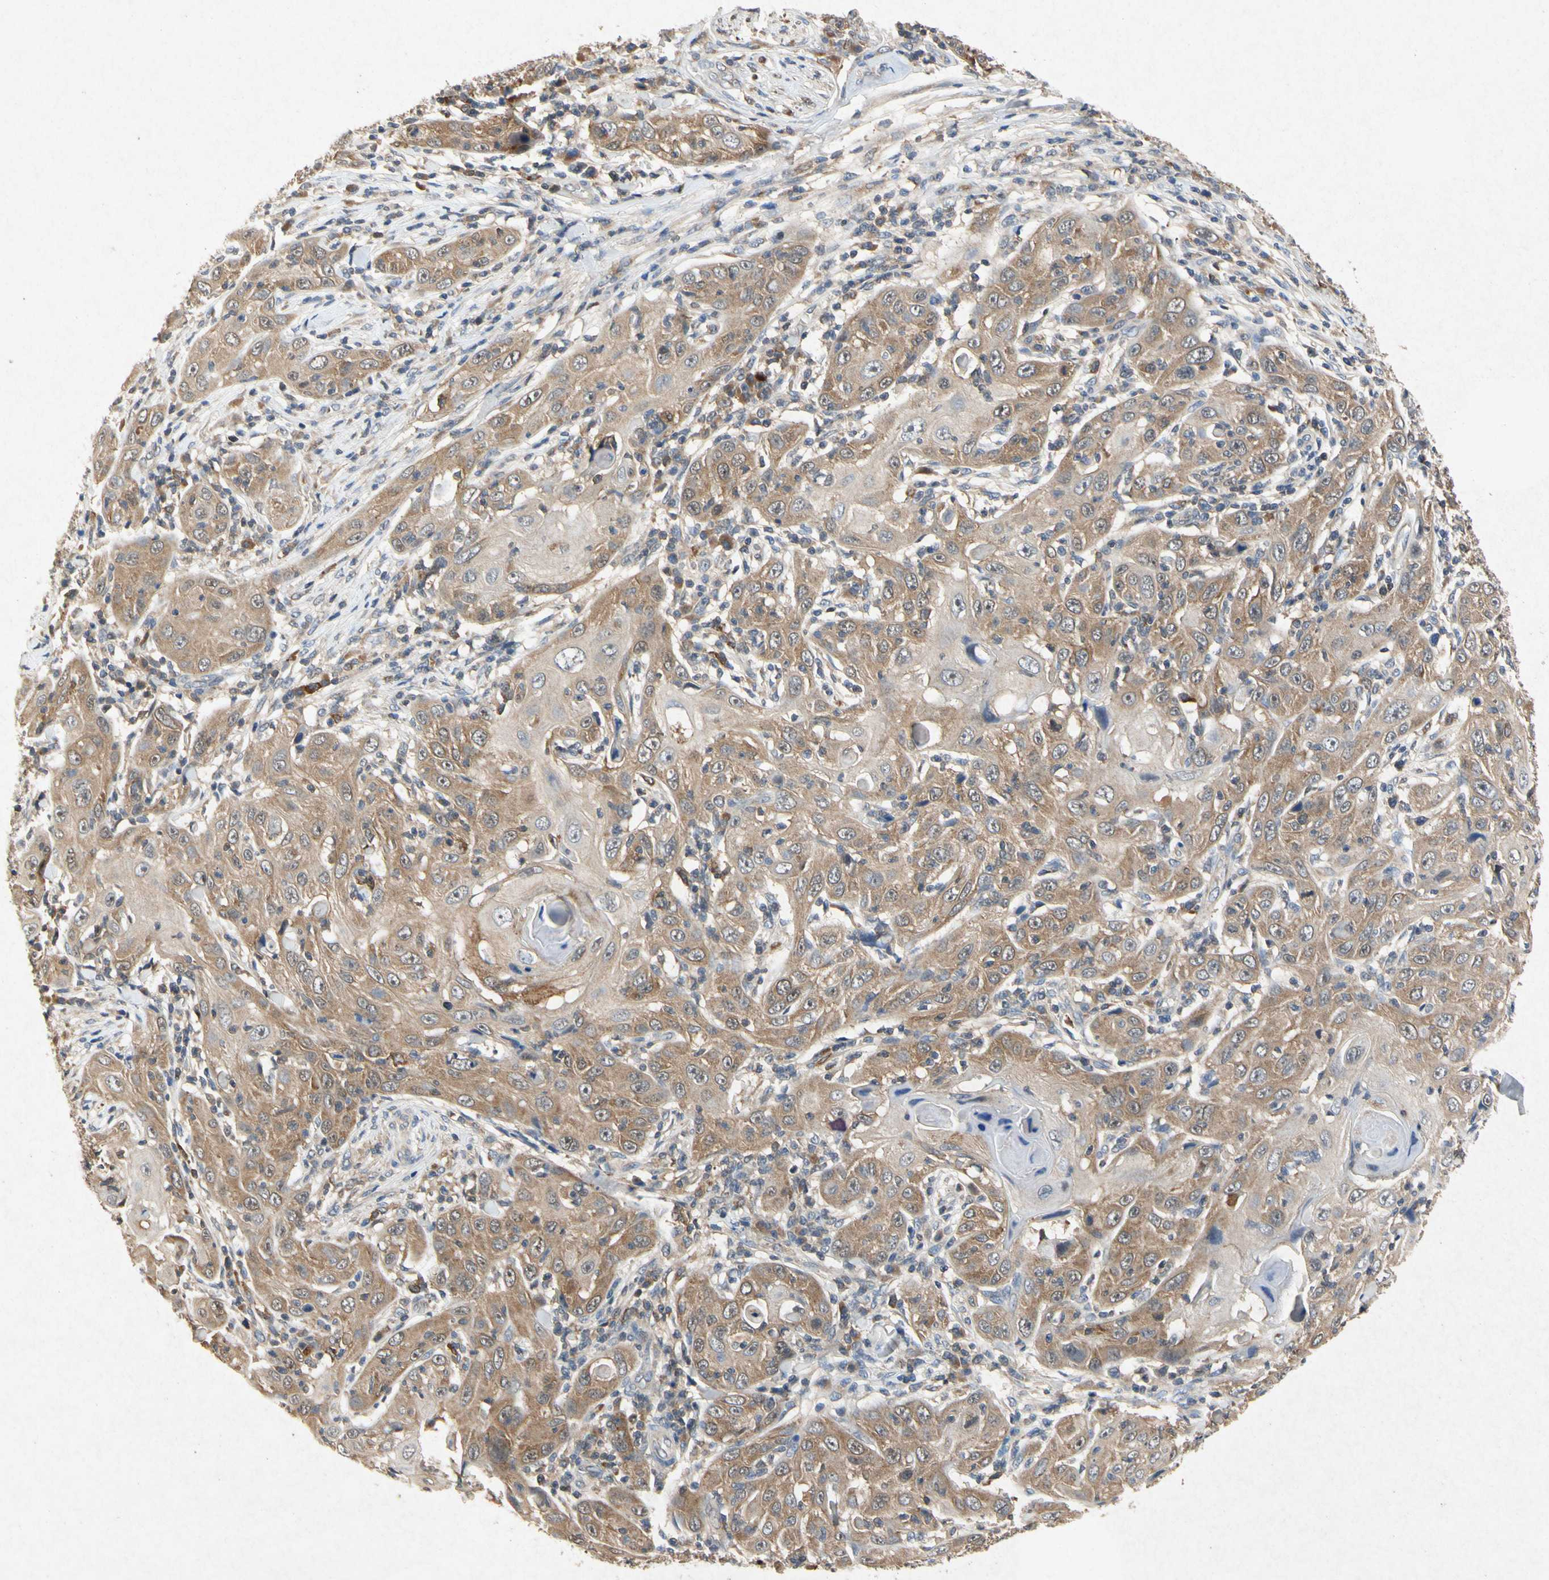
{"staining": {"intensity": "moderate", "quantity": ">75%", "location": "cytoplasmic/membranous"}, "tissue": "skin cancer", "cell_type": "Tumor cells", "image_type": "cancer", "snomed": [{"axis": "morphology", "description": "Squamous cell carcinoma, NOS"}, {"axis": "topography", "description": "Skin"}], "caption": "Skin cancer (squamous cell carcinoma) stained with a protein marker exhibits moderate staining in tumor cells.", "gene": "RPS6KA1", "patient": {"sex": "female", "age": 88}}